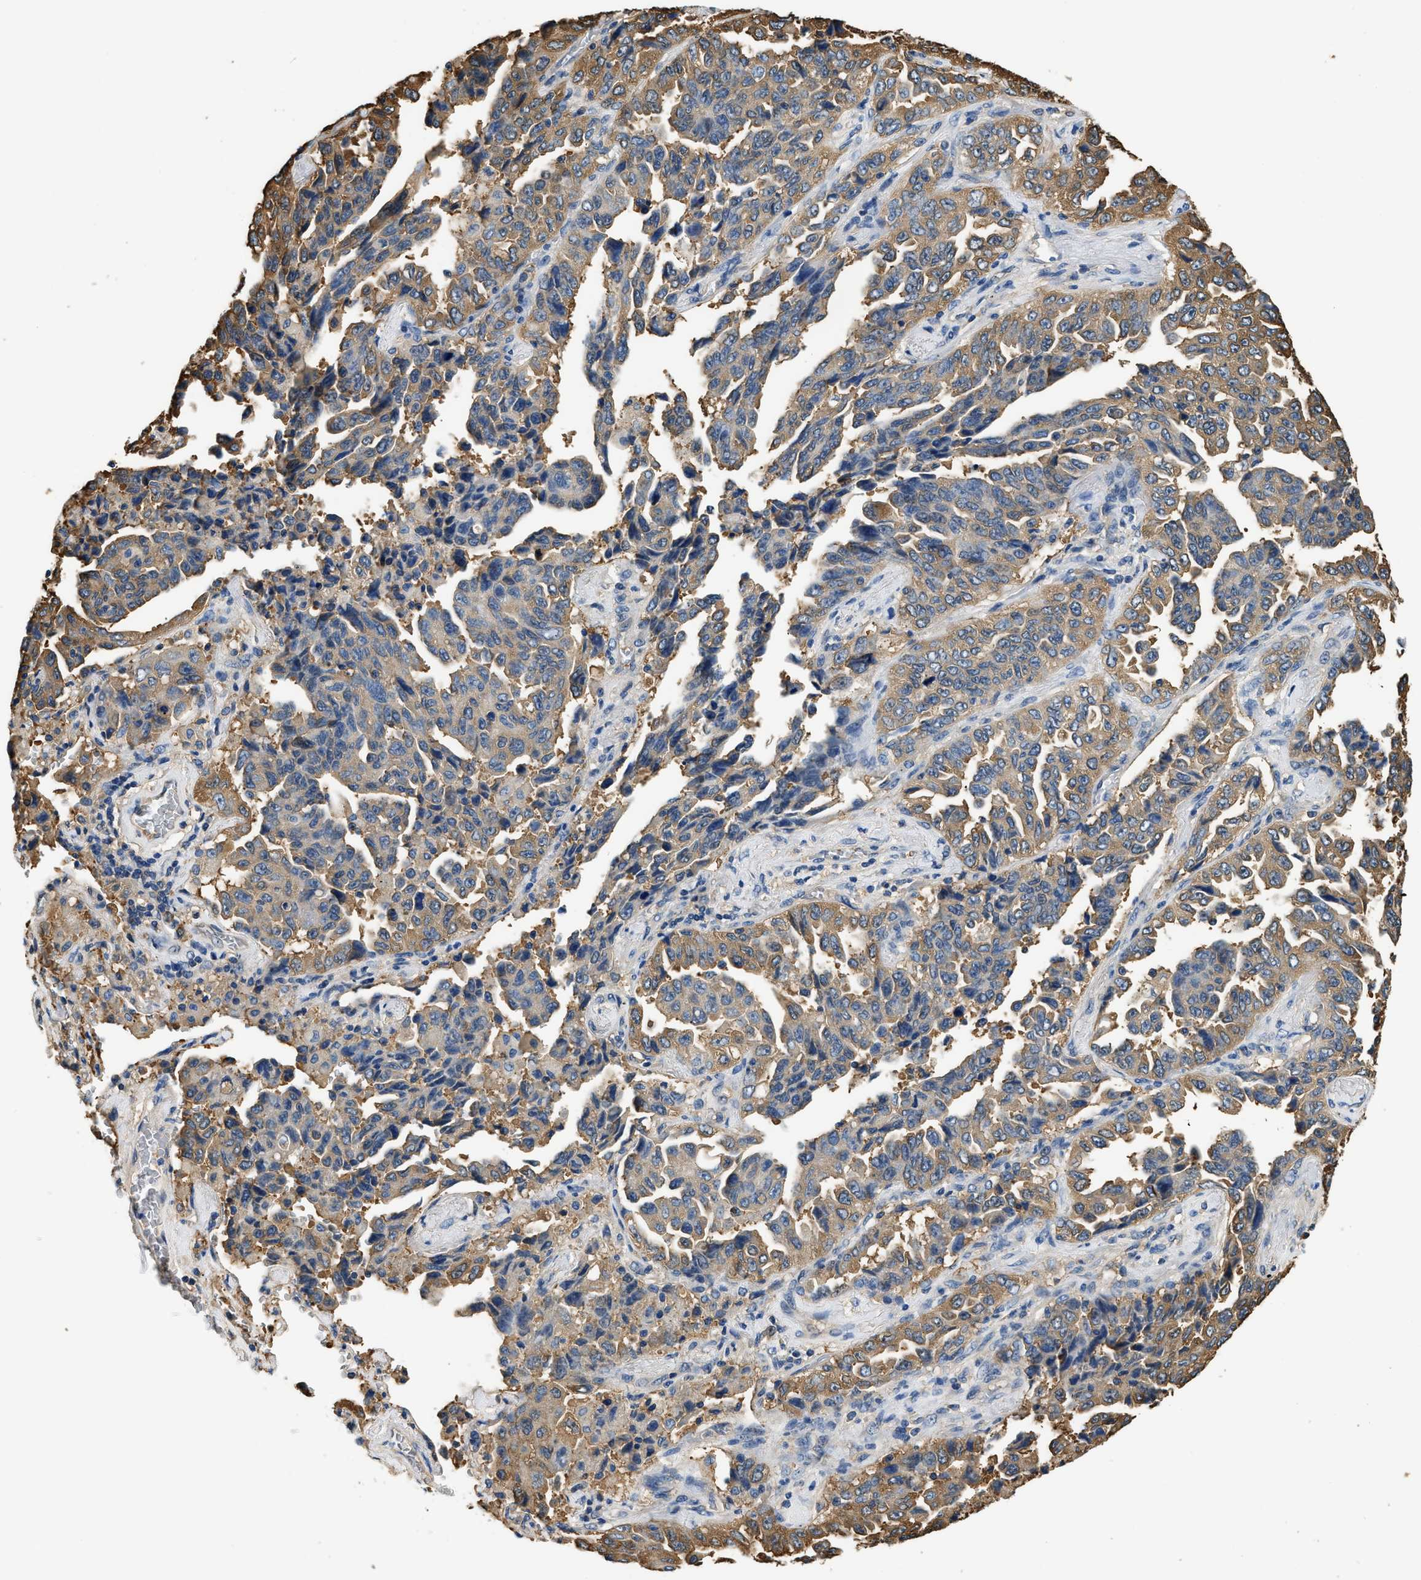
{"staining": {"intensity": "moderate", "quantity": ">75%", "location": "cytoplasmic/membranous"}, "tissue": "lung cancer", "cell_type": "Tumor cells", "image_type": "cancer", "snomed": [{"axis": "morphology", "description": "Adenocarcinoma, NOS"}, {"axis": "topography", "description": "Lung"}], "caption": "Approximately >75% of tumor cells in human lung cancer exhibit moderate cytoplasmic/membranous protein staining as visualized by brown immunohistochemical staining.", "gene": "PPP2R1B", "patient": {"sex": "female", "age": 51}}